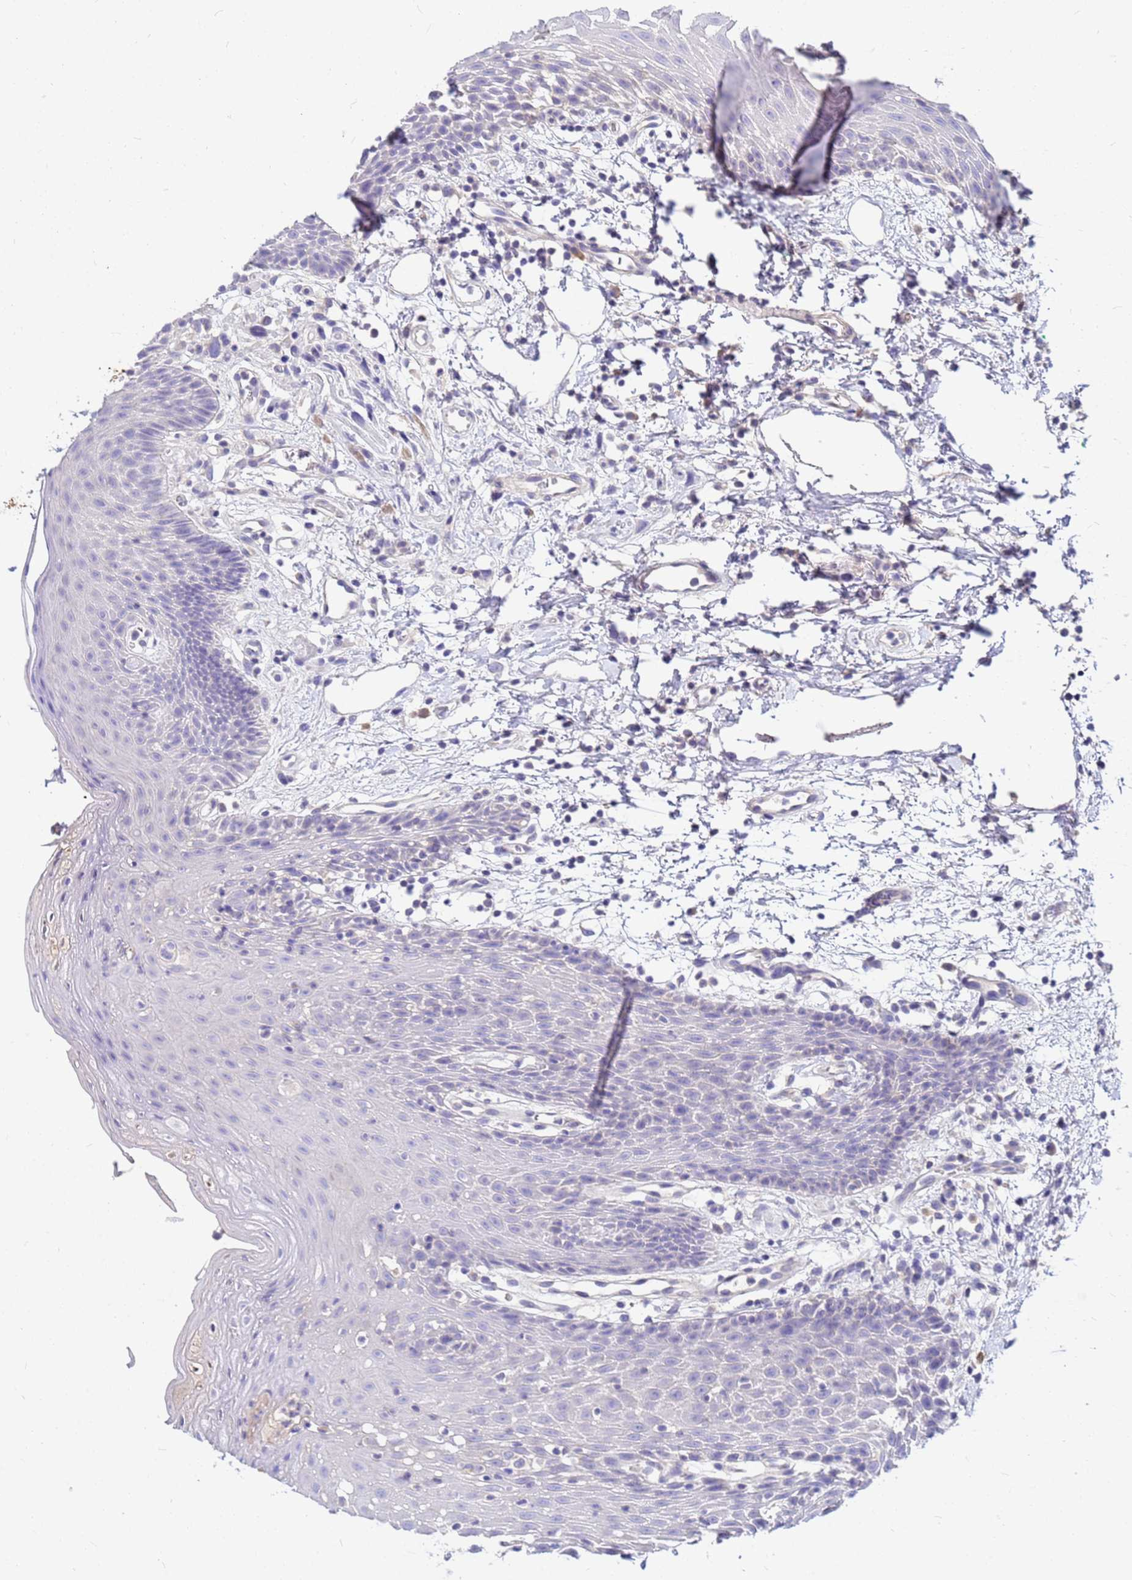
{"staining": {"intensity": "negative", "quantity": "none", "location": "none"}, "tissue": "oral mucosa", "cell_type": "Squamous epithelial cells", "image_type": "normal", "snomed": [{"axis": "morphology", "description": "Normal tissue, NOS"}, {"axis": "topography", "description": "Oral tissue"}, {"axis": "topography", "description": "Tounge, NOS"}], "caption": "Squamous epithelial cells show no significant protein staining in benign oral mucosa. (Stains: DAB immunohistochemistry (IHC) with hematoxylin counter stain, Microscopy: brightfield microscopy at high magnification).", "gene": "DPRX", "patient": {"sex": "female", "age": 59}}